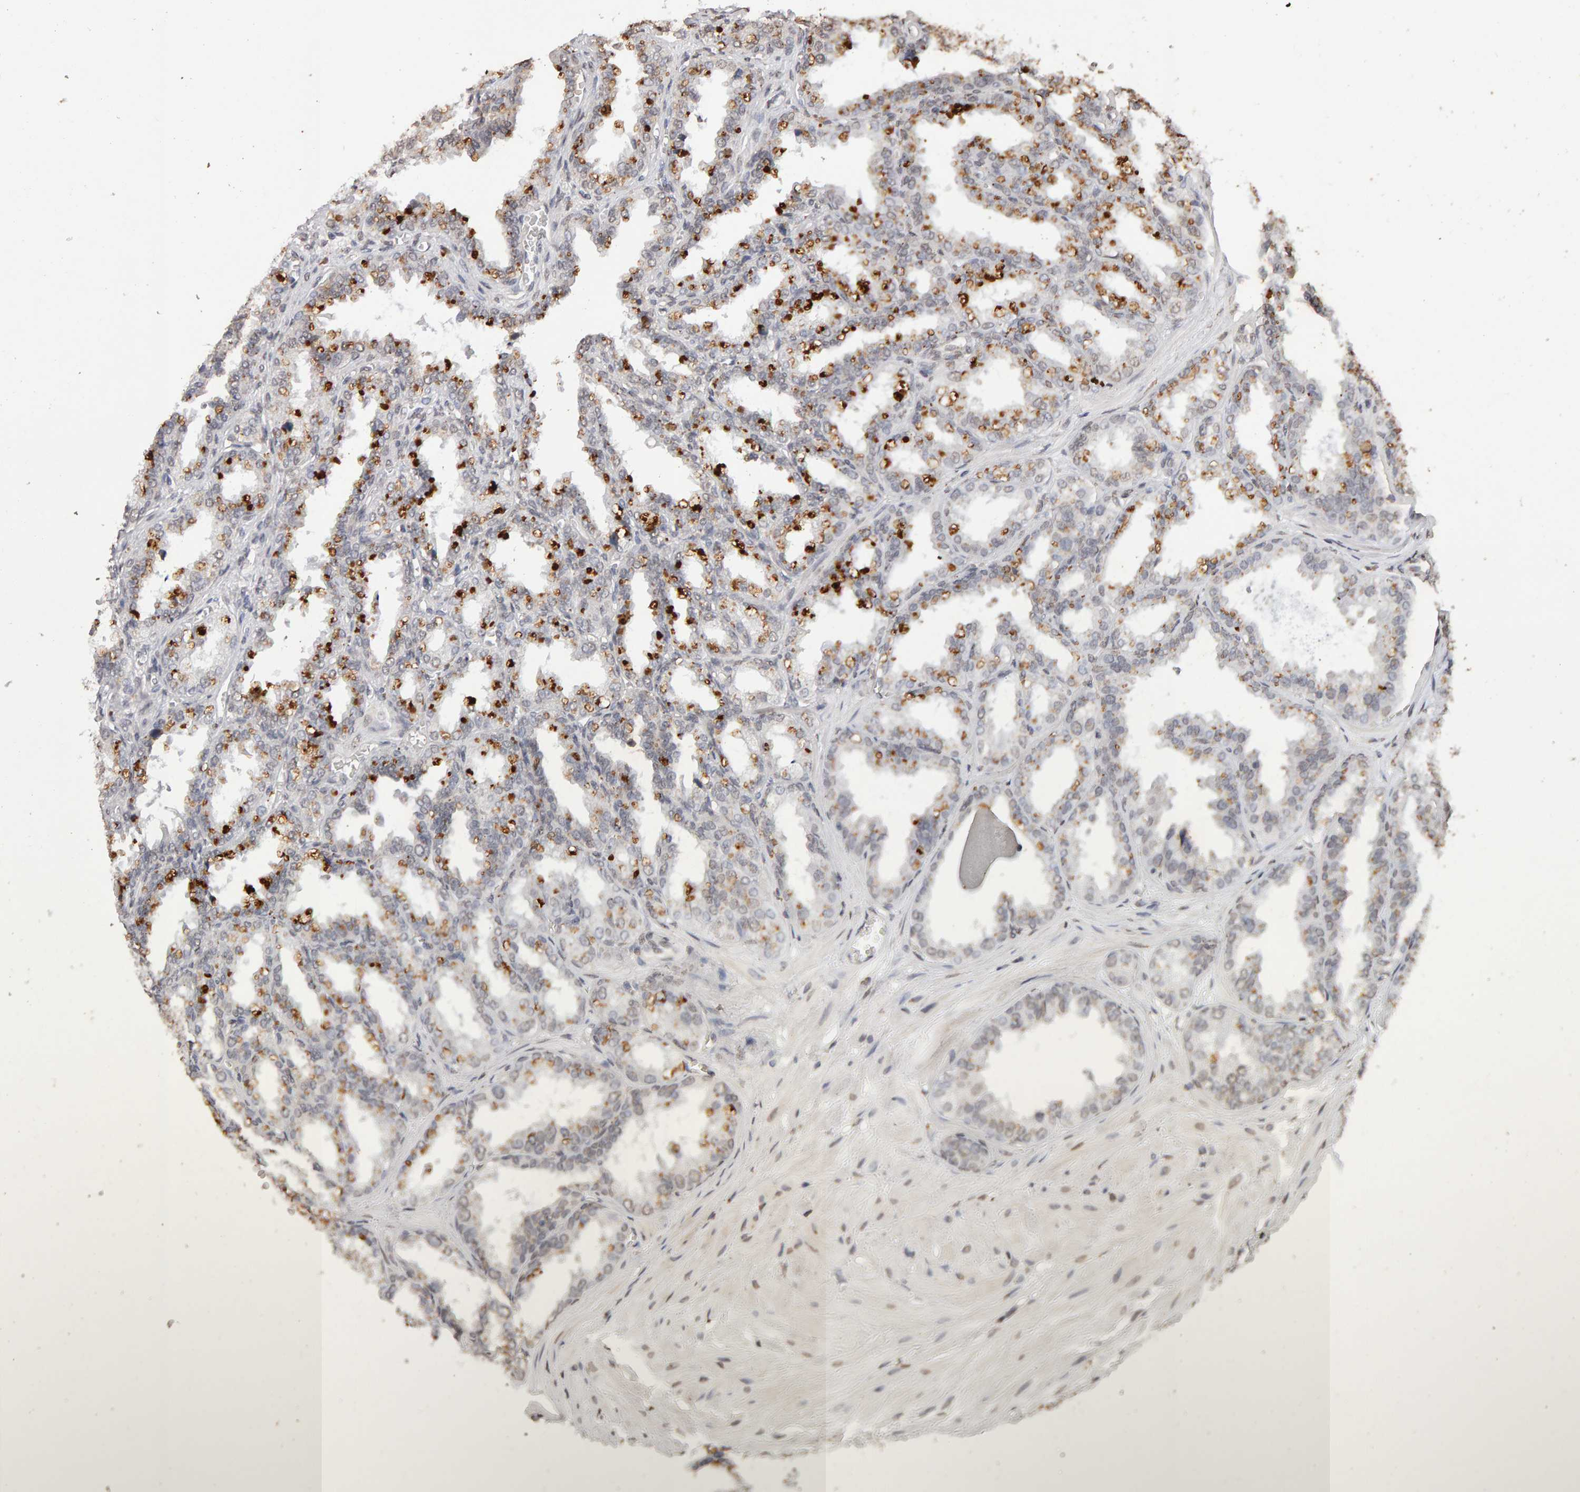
{"staining": {"intensity": "weak", "quantity": "25%-75%", "location": "cytoplasmic/membranous,nuclear"}, "tissue": "seminal vesicle", "cell_type": "Glandular cells", "image_type": "normal", "snomed": [{"axis": "morphology", "description": "Normal tissue, NOS"}, {"axis": "topography", "description": "Prostate"}, {"axis": "topography", "description": "Seminal veicle"}], "caption": "High-power microscopy captured an immunohistochemistry micrograph of normal seminal vesicle, revealing weak cytoplasmic/membranous,nuclear staining in approximately 25%-75% of glandular cells. (DAB = brown stain, brightfield microscopy at high magnification).", "gene": "DNAJB5", "patient": {"sex": "male", "age": 51}}